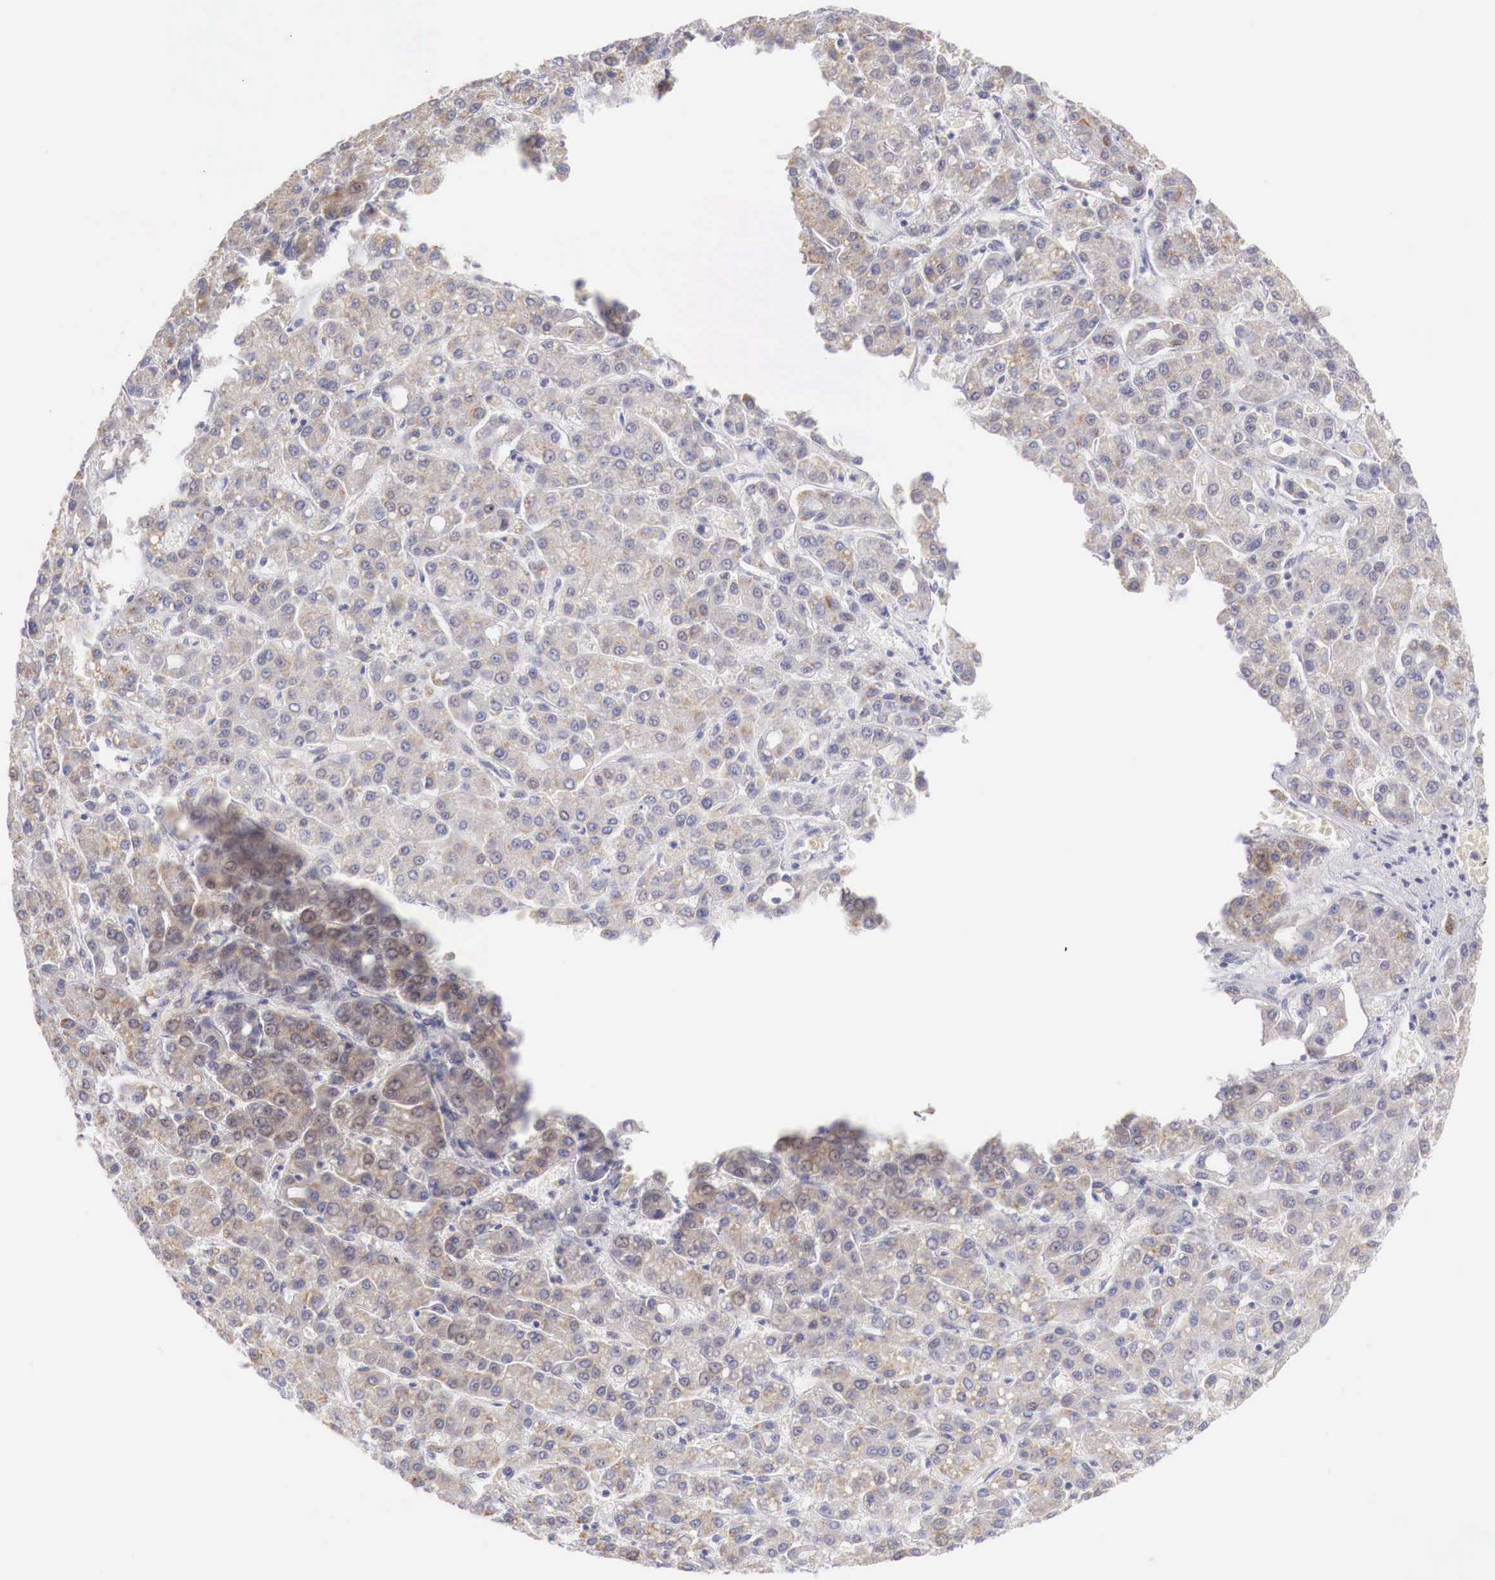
{"staining": {"intensity": "negative", "quantity": "none", "location": "none"}, "tissue": "liver cancer", "cell_type": "Tumor cells", "image_type": "cancer", "snomed": [{"axis": "morphology", "description": "Carcinoma, Hepatocellular, NOS"}, {"axis": "topography", "description": "Liver"}], "caption": "IHC micrograph of neoplastic tissue: liver hepatocellular carcinoma stained with DAB (3,3'-diaminobenzidine) displays no significant protein positivity in tumor cells.", "gene": "TRIM13", "patient": {"sex": "male", "age": 69}}